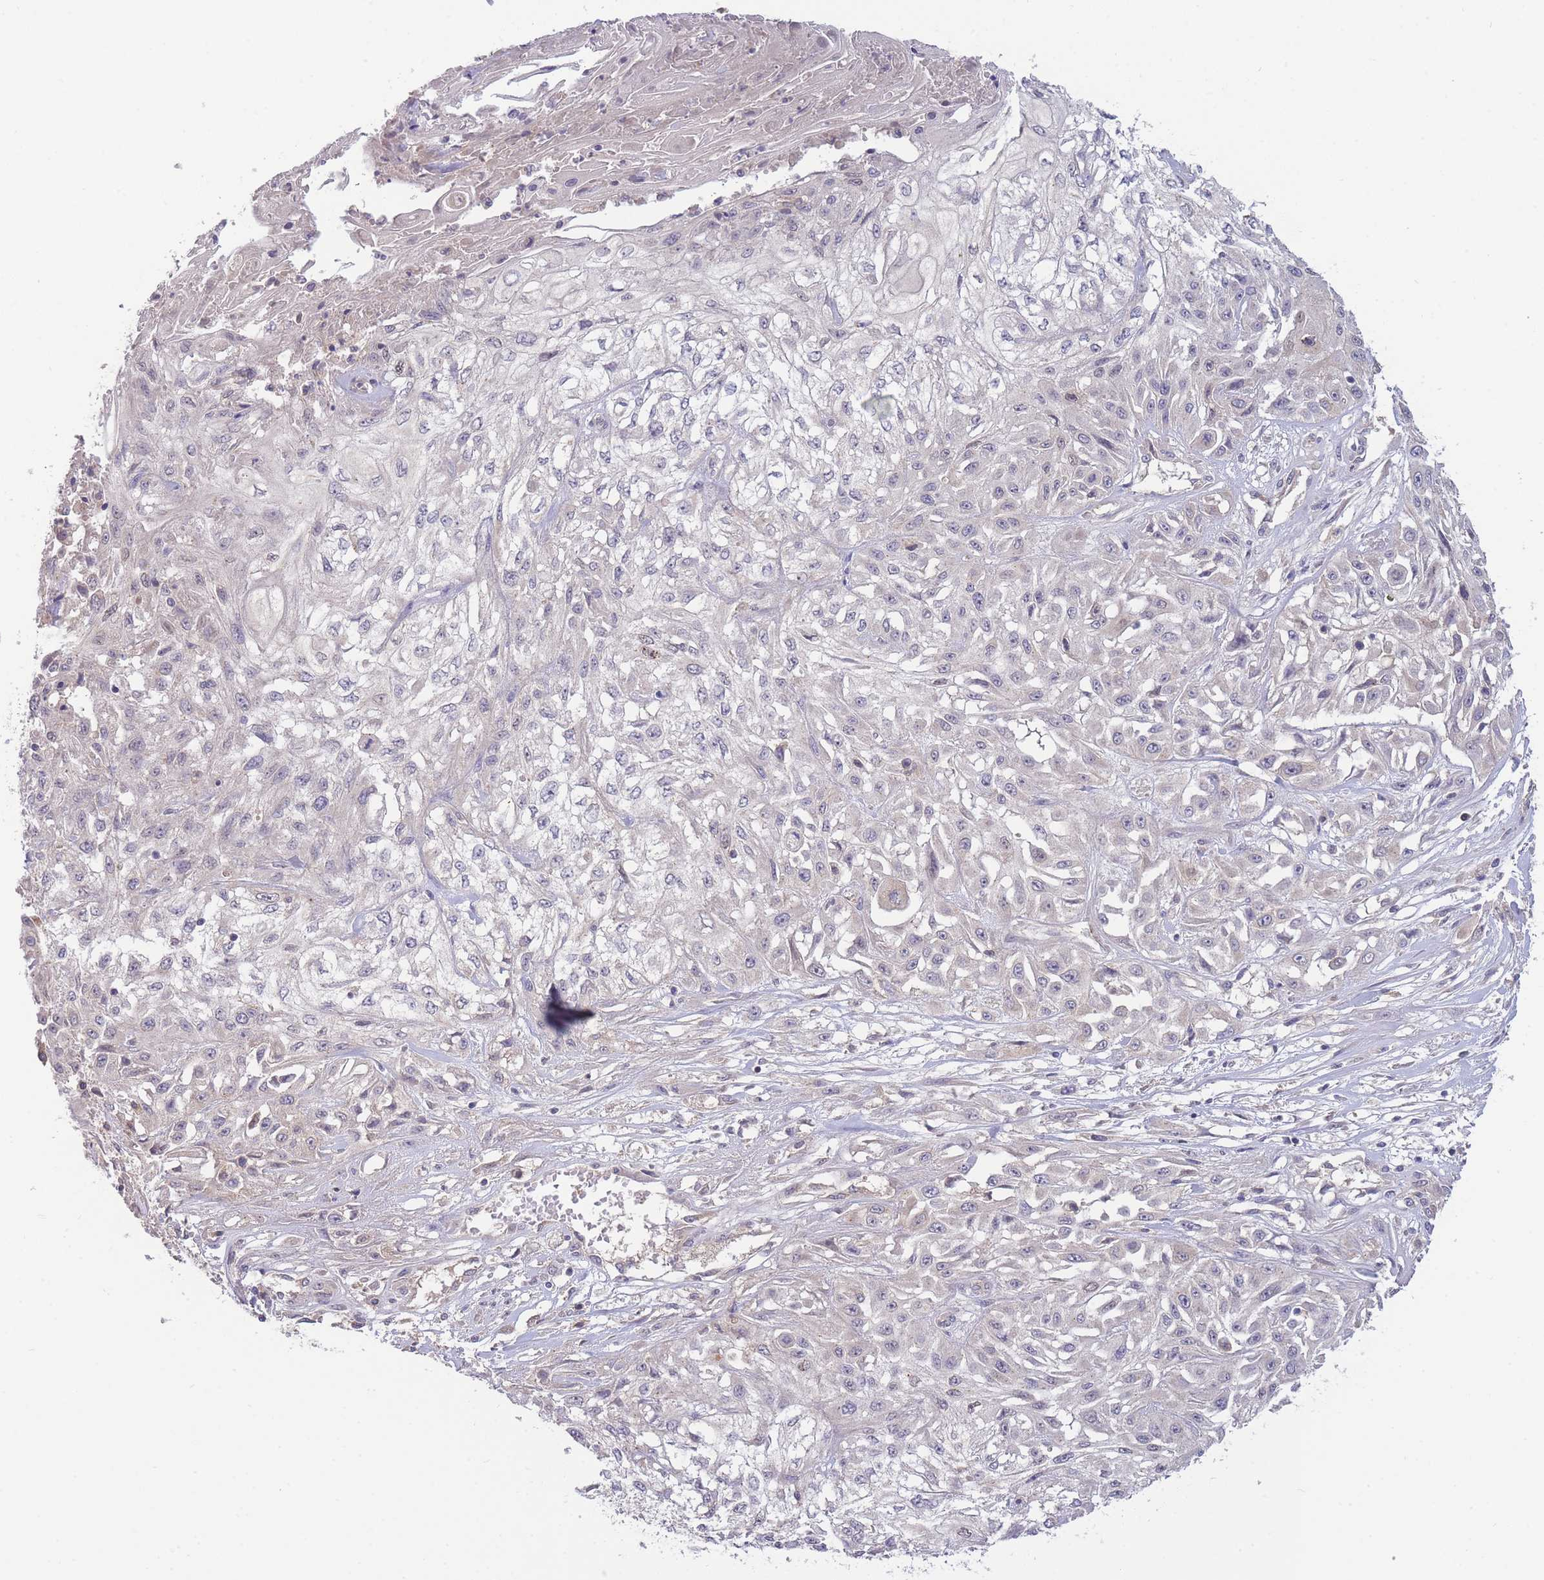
{"staining": {"intensity": "negative", "quantity": "none", "location": "none"}, "tissue": "skin cancer", "cell_type": "Tumor cells", "image_type": "cancer", "snomed": [{"axis": "morphology", "description": "Squamous cell carcinoma, NOS"}, {"axis": "morphology", "description": "Squamous cell carcinoma, metastatic, NOS"}, {"axis": "topography", "description": "Skin"}, {"axis": "topography", "description": "Lymph node"}], "caption": "The histopathology image displays no staining of tumor cells in squamous cell carcinoma (skin).", "gene": "NDUFAF5", "patient": {"sex": "male", "age": 75}}